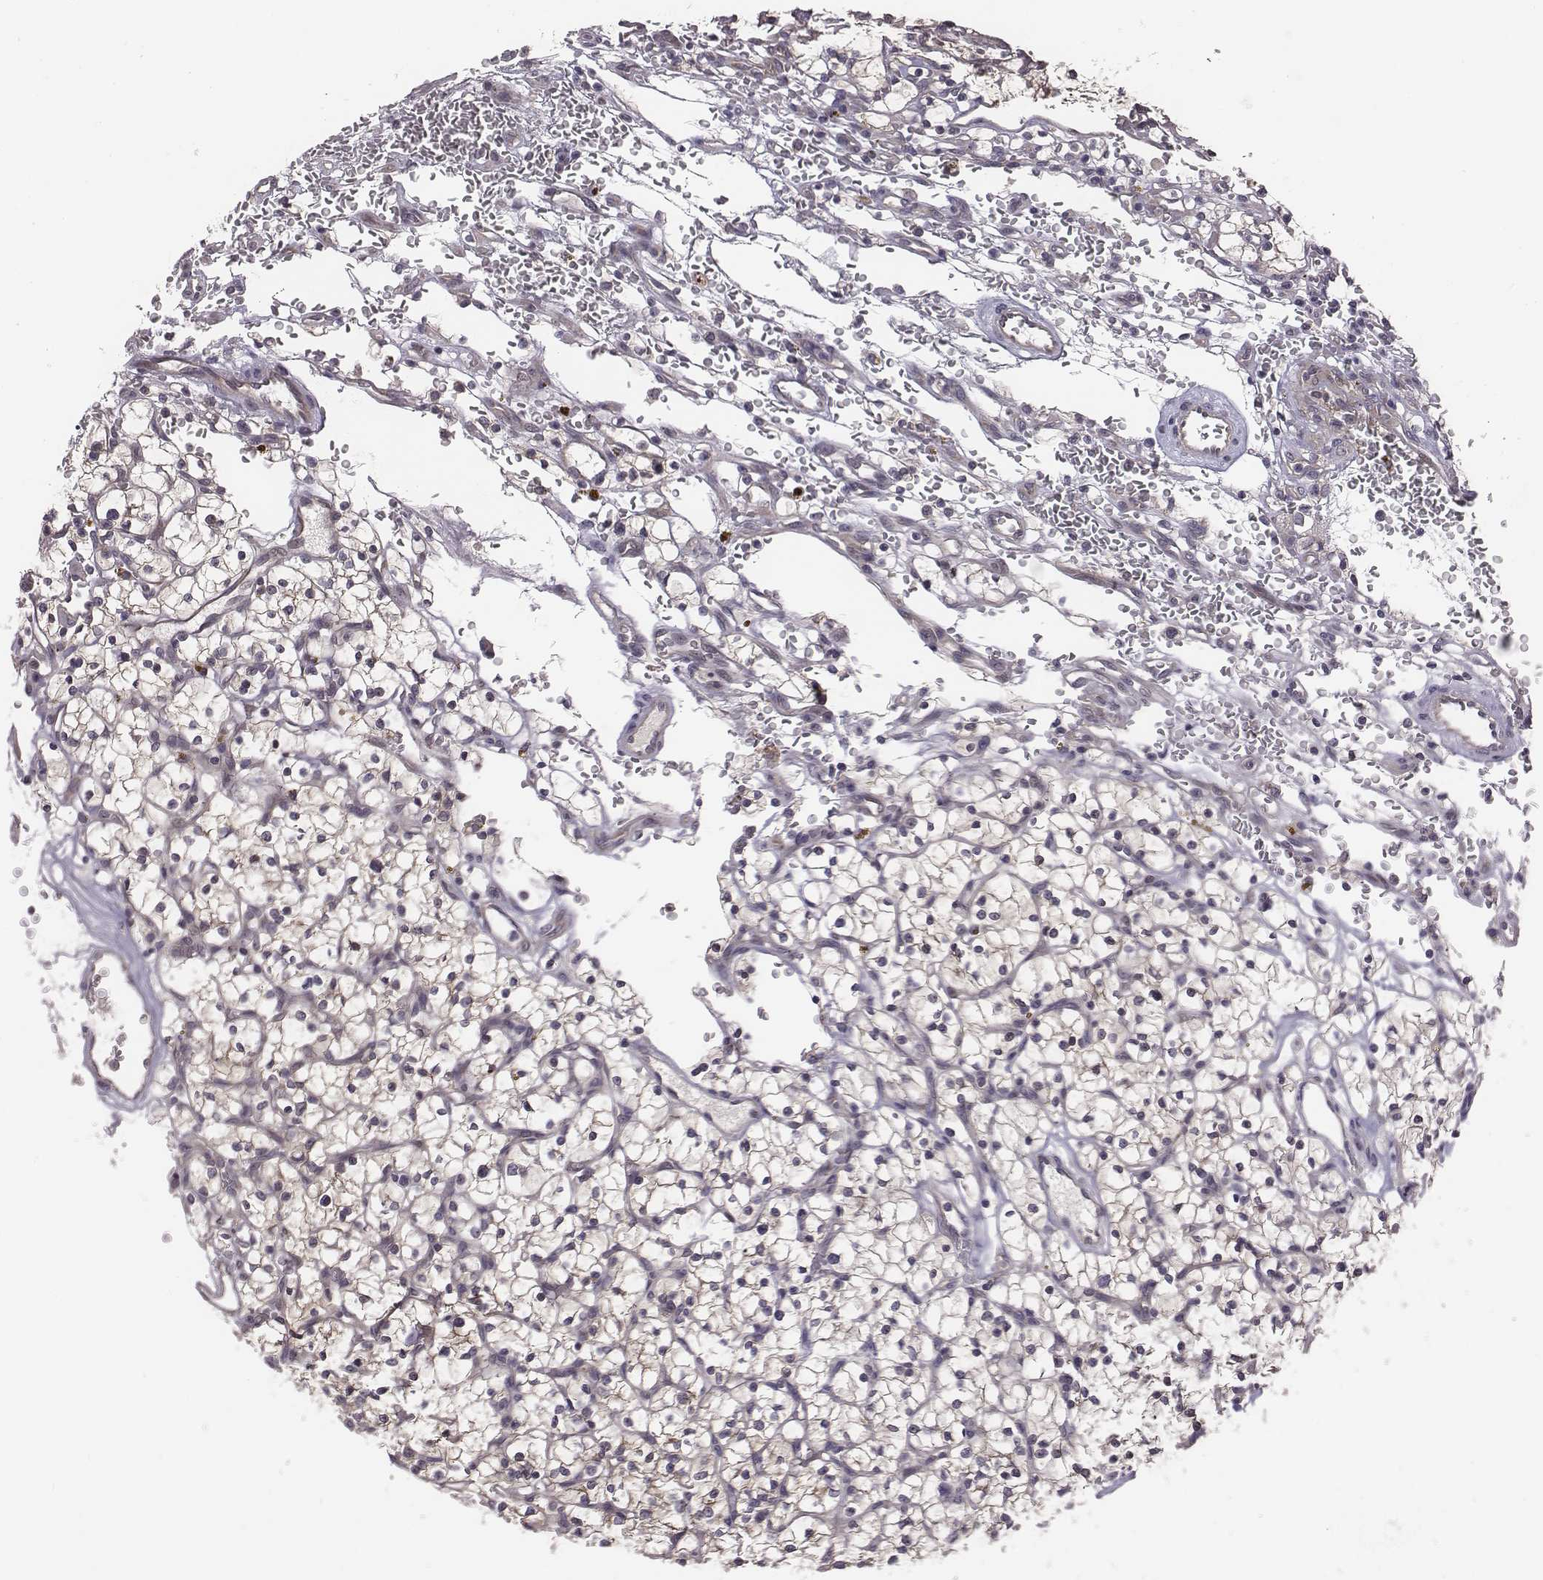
{"staining": {"intensity": "weak", "quantity": "<25%", "location": "cytoplasmic/membranous"}, "tissue": "renal cancer", "cell_type": "Tumor cells", "image_type": "cancer", "snomed": [{"axis": "morphology", "description": "Adenocarcinoma, NOS"}, {"axis": "topography", "description": "Kidney"}], "caption": "Tumor cells are negative for brown protein staining in renal cancer (adenocarcinoma).", "gene": "SMURF2", "patient": {"sex": "female", "age": 64}}